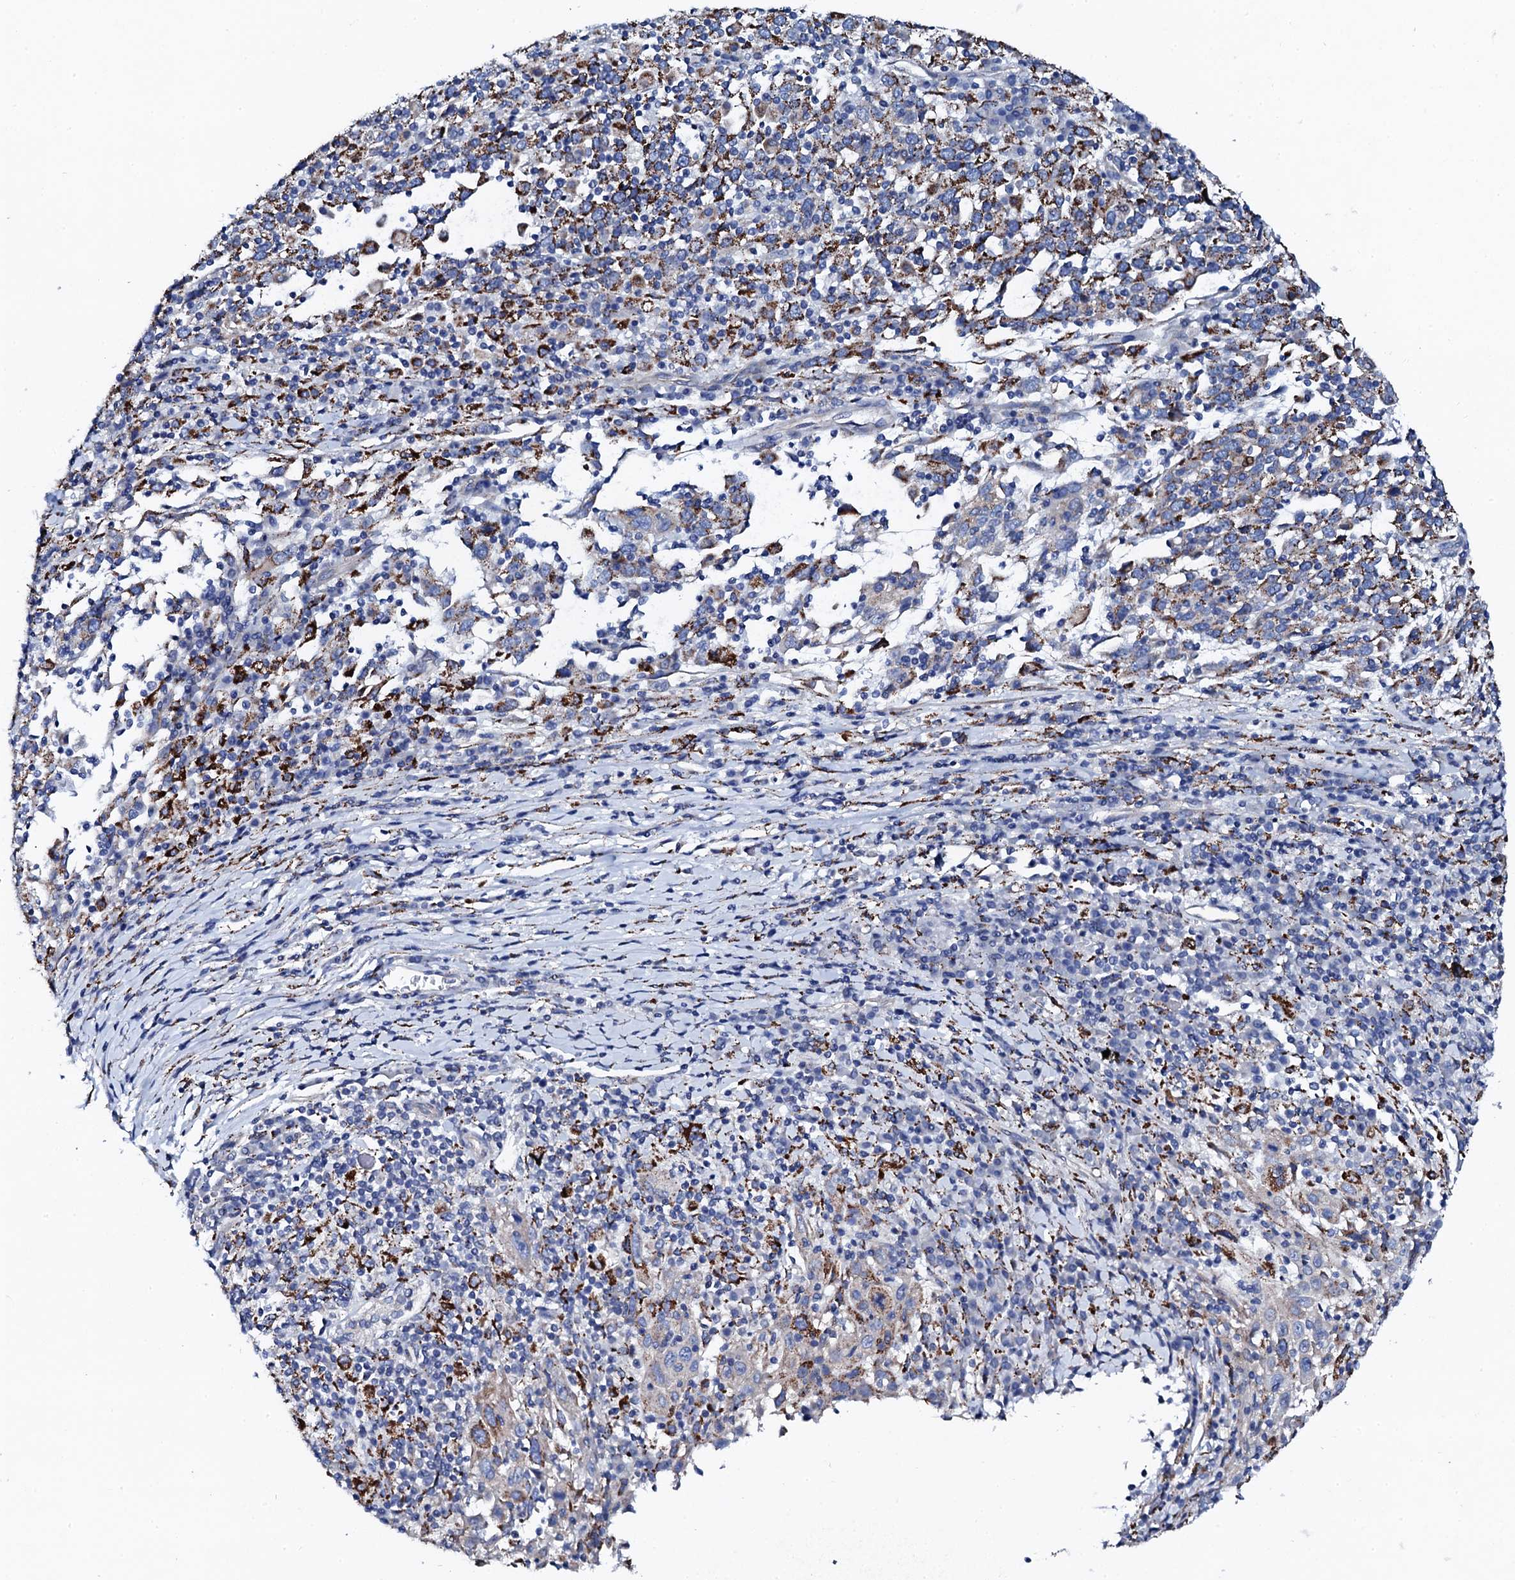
{"staining": {"intensity": "moderate", "quantity": "<25%", "location": "cytoplasmic/membranous"}, "tissue": "cervical cancer", "cell_type": "Tumor cells", "image_type": "cancer", "snomed": [{"axis": "morphology", "description": "Squamous cell carcinoma, NOS"}, {"axis": "topography", "description": "Cervix"}], "caption": "Protein staining by immunohistochemistry shows moderate cytoplasmic/membranous positivity in about <25% of tumor cells in cervical squamous cell carcinoma.", "gene": "KLHL32", "patient": {"sex": "female", "age": 46}}